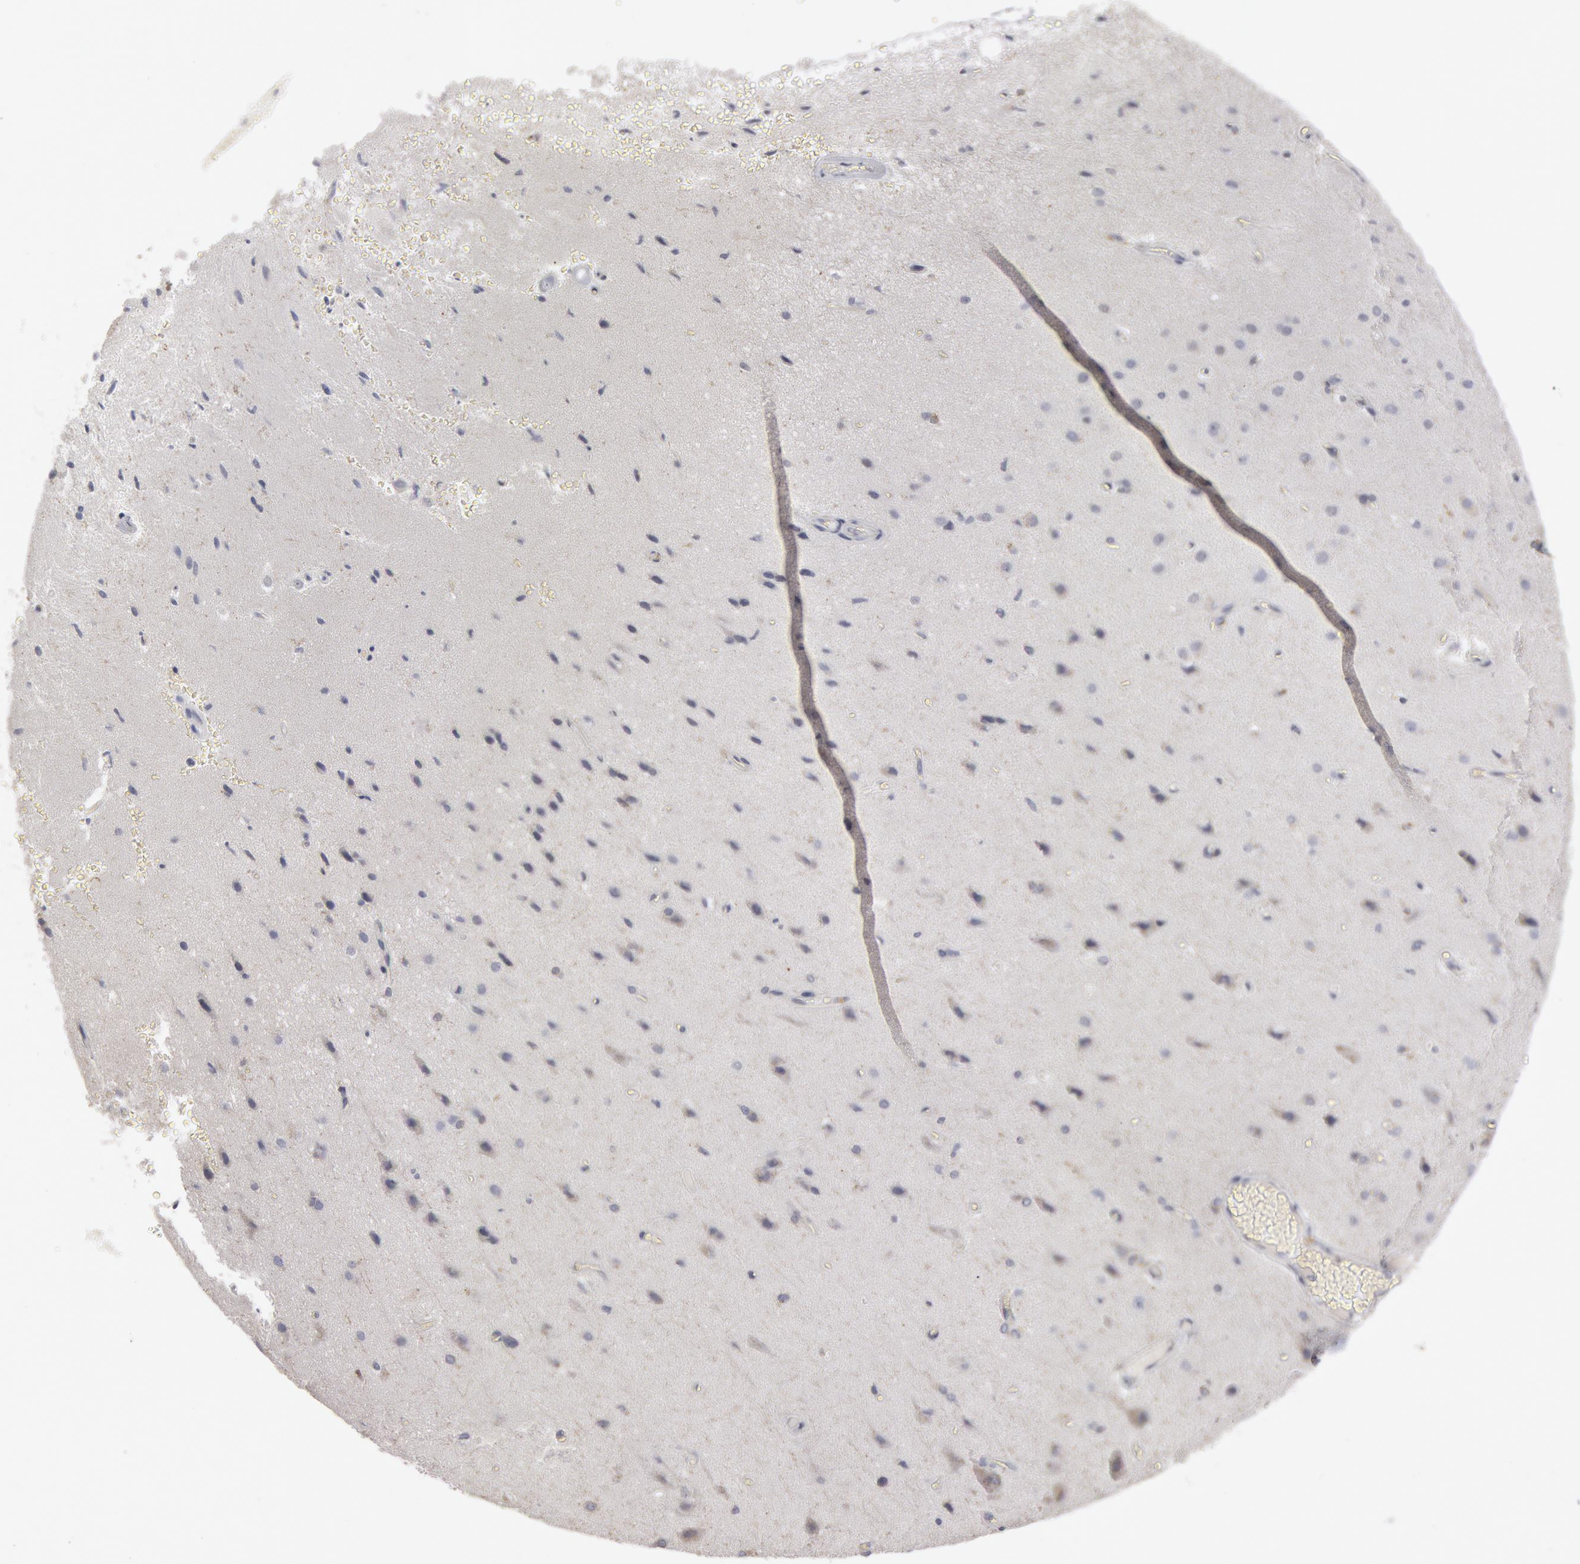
{"staining": {"intensity": "negative", "quantity": "none", "location": "none"}, "tissue": "cerebral cortex", "cell_type": "Endothelial cells", "image_type": "normal", "snomed": [{"axis": "morphology", "description": "Normal tissue, NOS"}, {"axis": "morphology", "description": "Glioma, malignant, High grade"}, {"axis": "topography", "description": "Cerebral cortex"}], "caption": "DAB immunohistochemical staining of unremarkable human cerebral cortex reveals no significant staining in endothelial cells.", "gene": "WDHD1", "patient": {"sex": "male", "age": 77}}